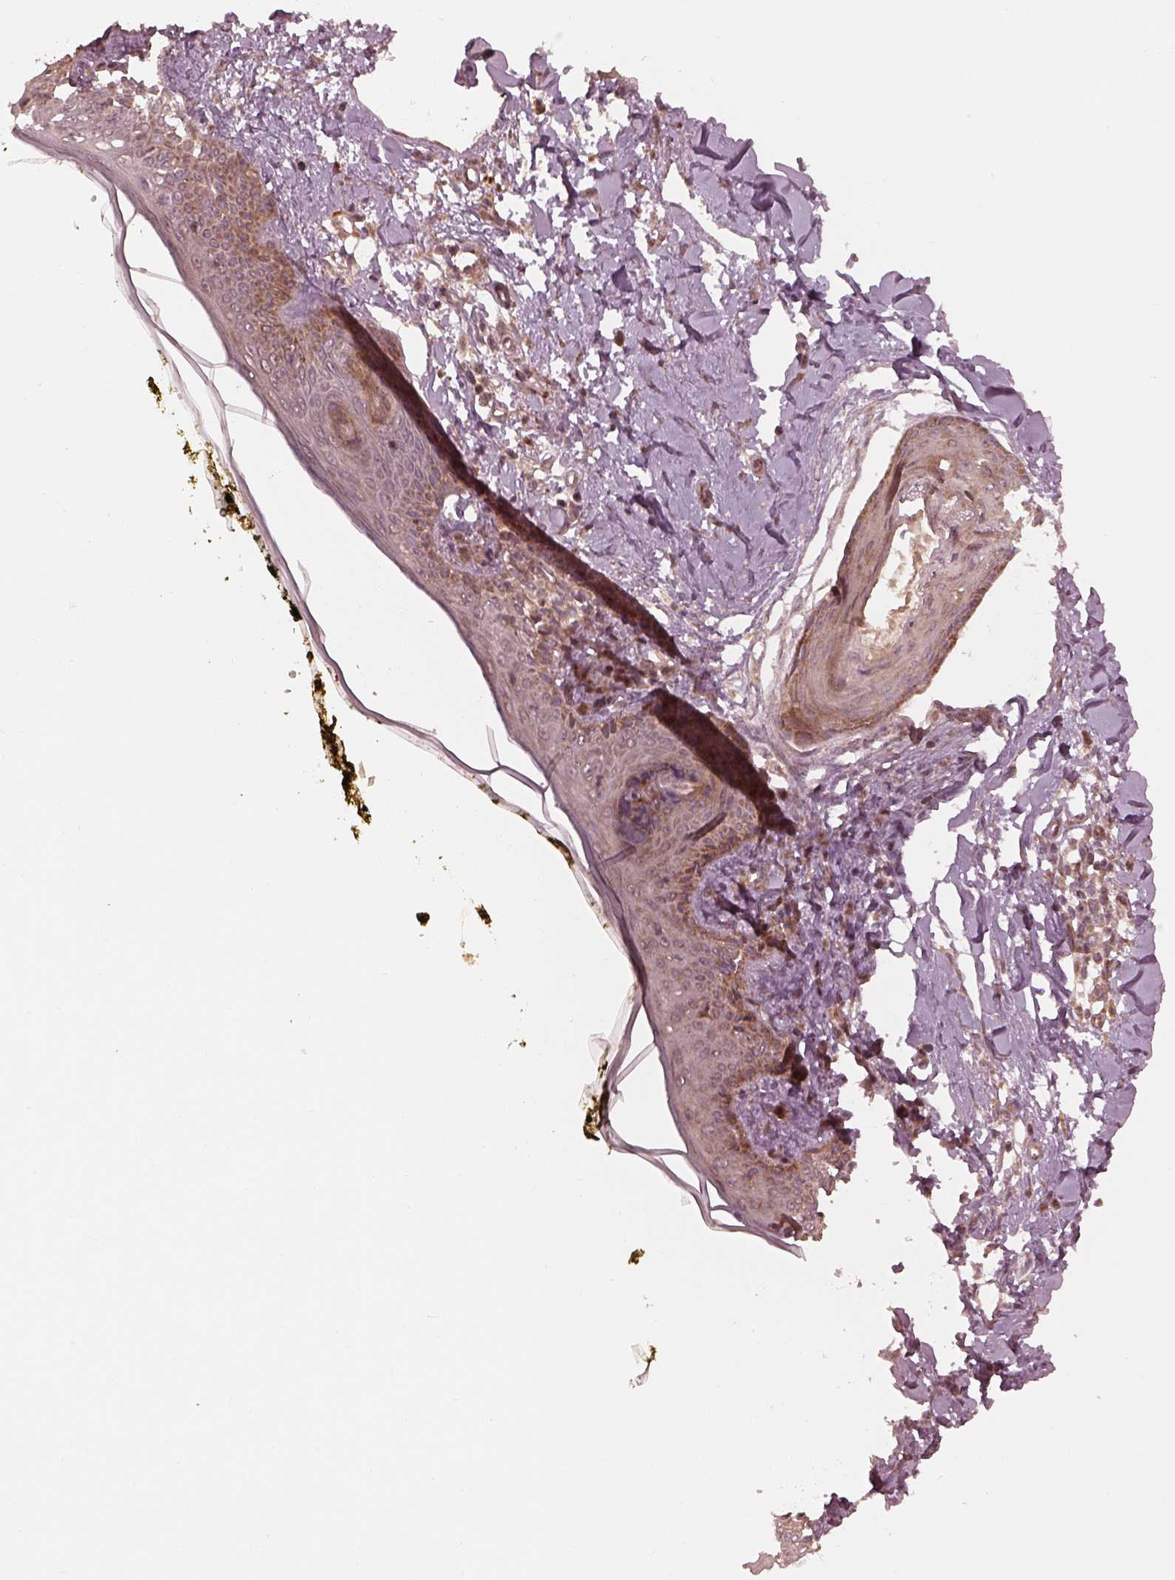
{"staining": {"intensity": "negative", "quantity": "none", "location": "none"}, "tissue": "skin", "cell_type": "Fibroblasts", "image_type": "normal", "snomed": [{"axis": "morphology", "description": "Normal tissue, NOS"}, {"axis": "topography", "description": "Skin"}], "caption": "Immunohistochemical staining of unremarkable human skin demonstrates no significant expression in fibroblasts. (Stains: DAB IHC with hematoxylin counter stain, Microscopy: brightfield microscopy at high magnification).", "gene": "SLC25A46", "patient": {"sex": "male", "age": 76}}